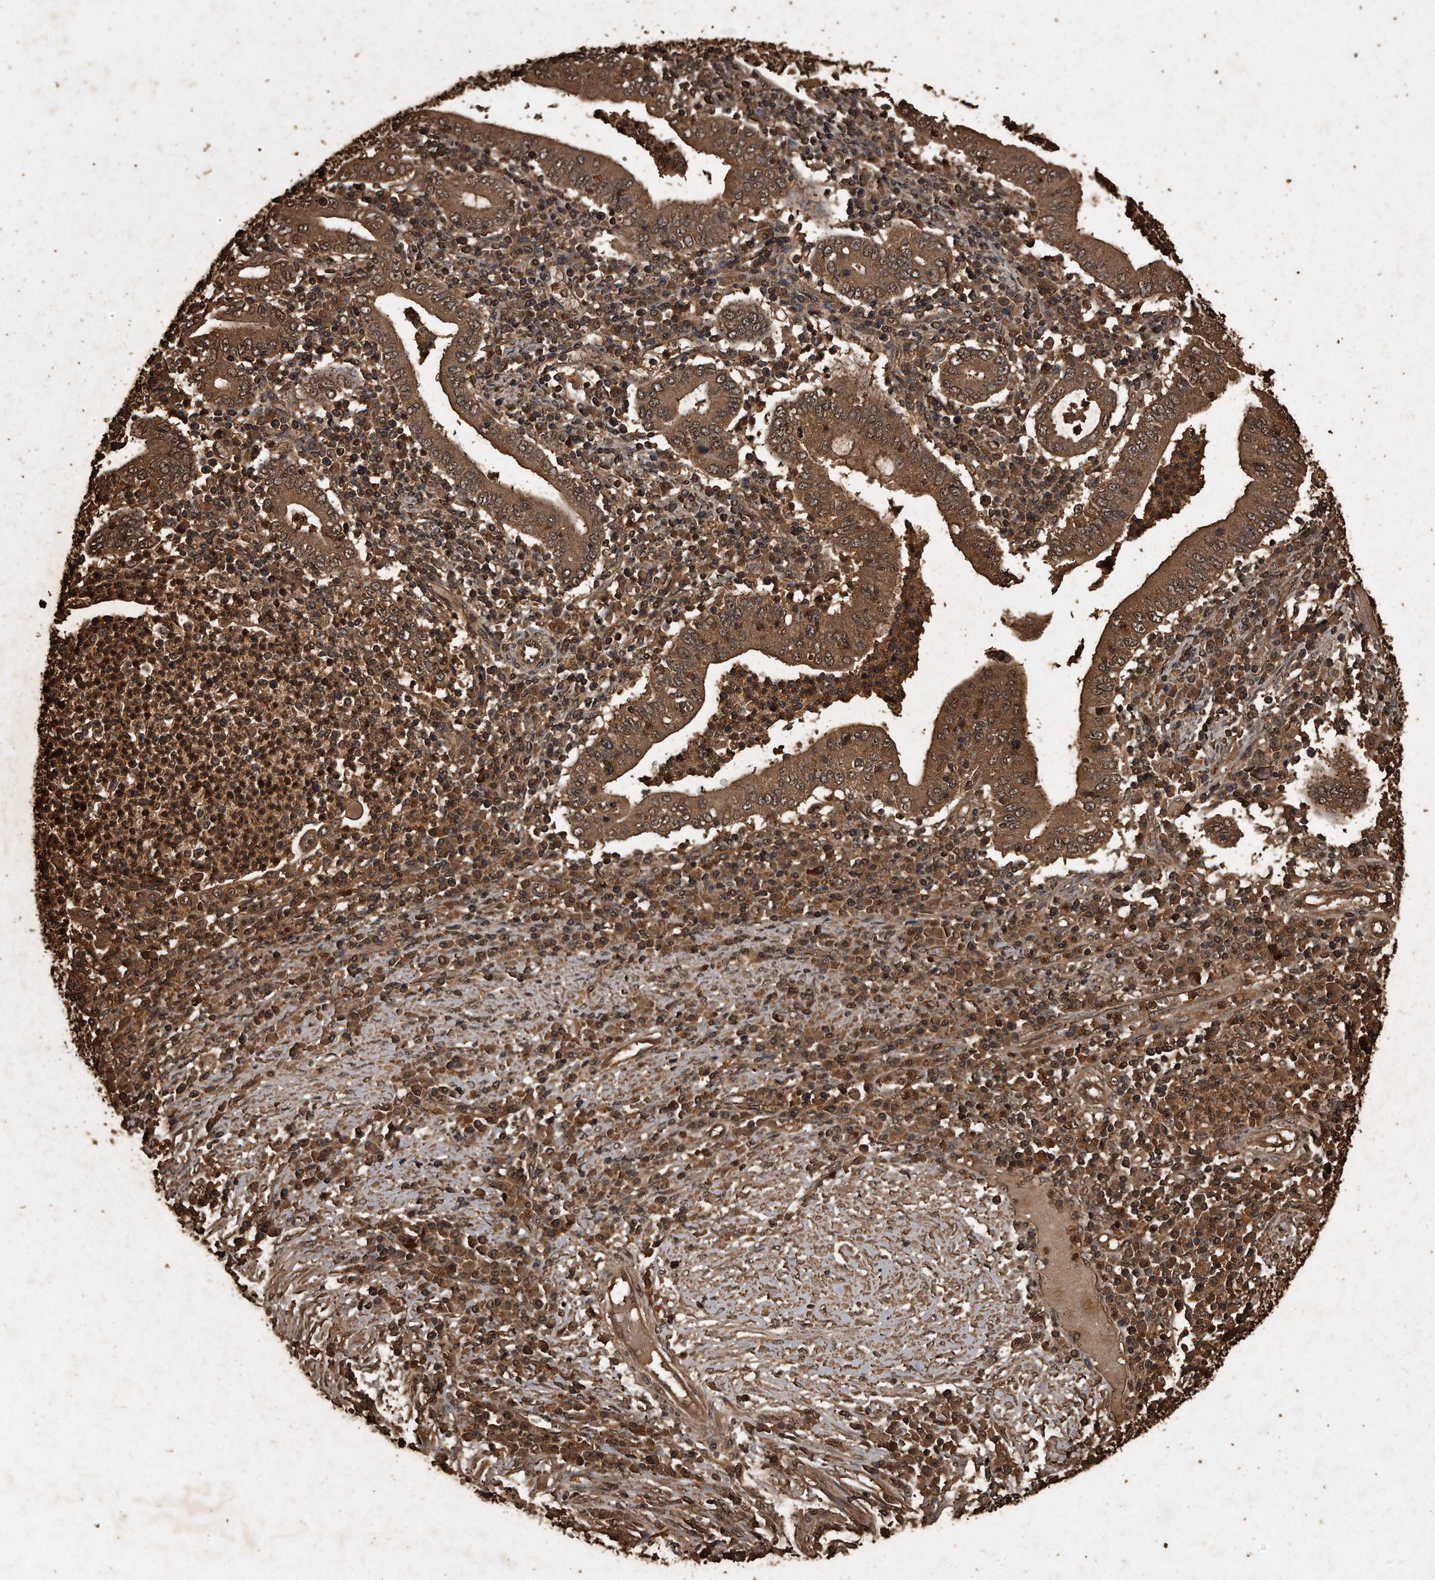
{"staining": {"intensity": "moderate", "quantity": ">75%", "location": "cytoplasmic/membranous"}, "tissue": "stomach cancer", "cell_type": "Tumor cells", "image_type": "cancer", "snomed": [{"axis": "morphology", "description": "Normal tissue, NOS"}, {"axis": "morphology", "description": "Adenocarcinoma, NOS"}, {"axis": "topography", "description": "Esophagus"}, {"axis": "topography", "description": "Stomach, upper"}, {"axis": "topography", "description": "Peripheral nerve tissue"}], "caption": "Immunohistochemical staining of human stomach adenocarcinoma reveals moderate cytoplasmic/membranous protein expression in about >75% of tumor cells.", "gene": "CFLAR", "patient": {"sex": "male", "age": 62}}